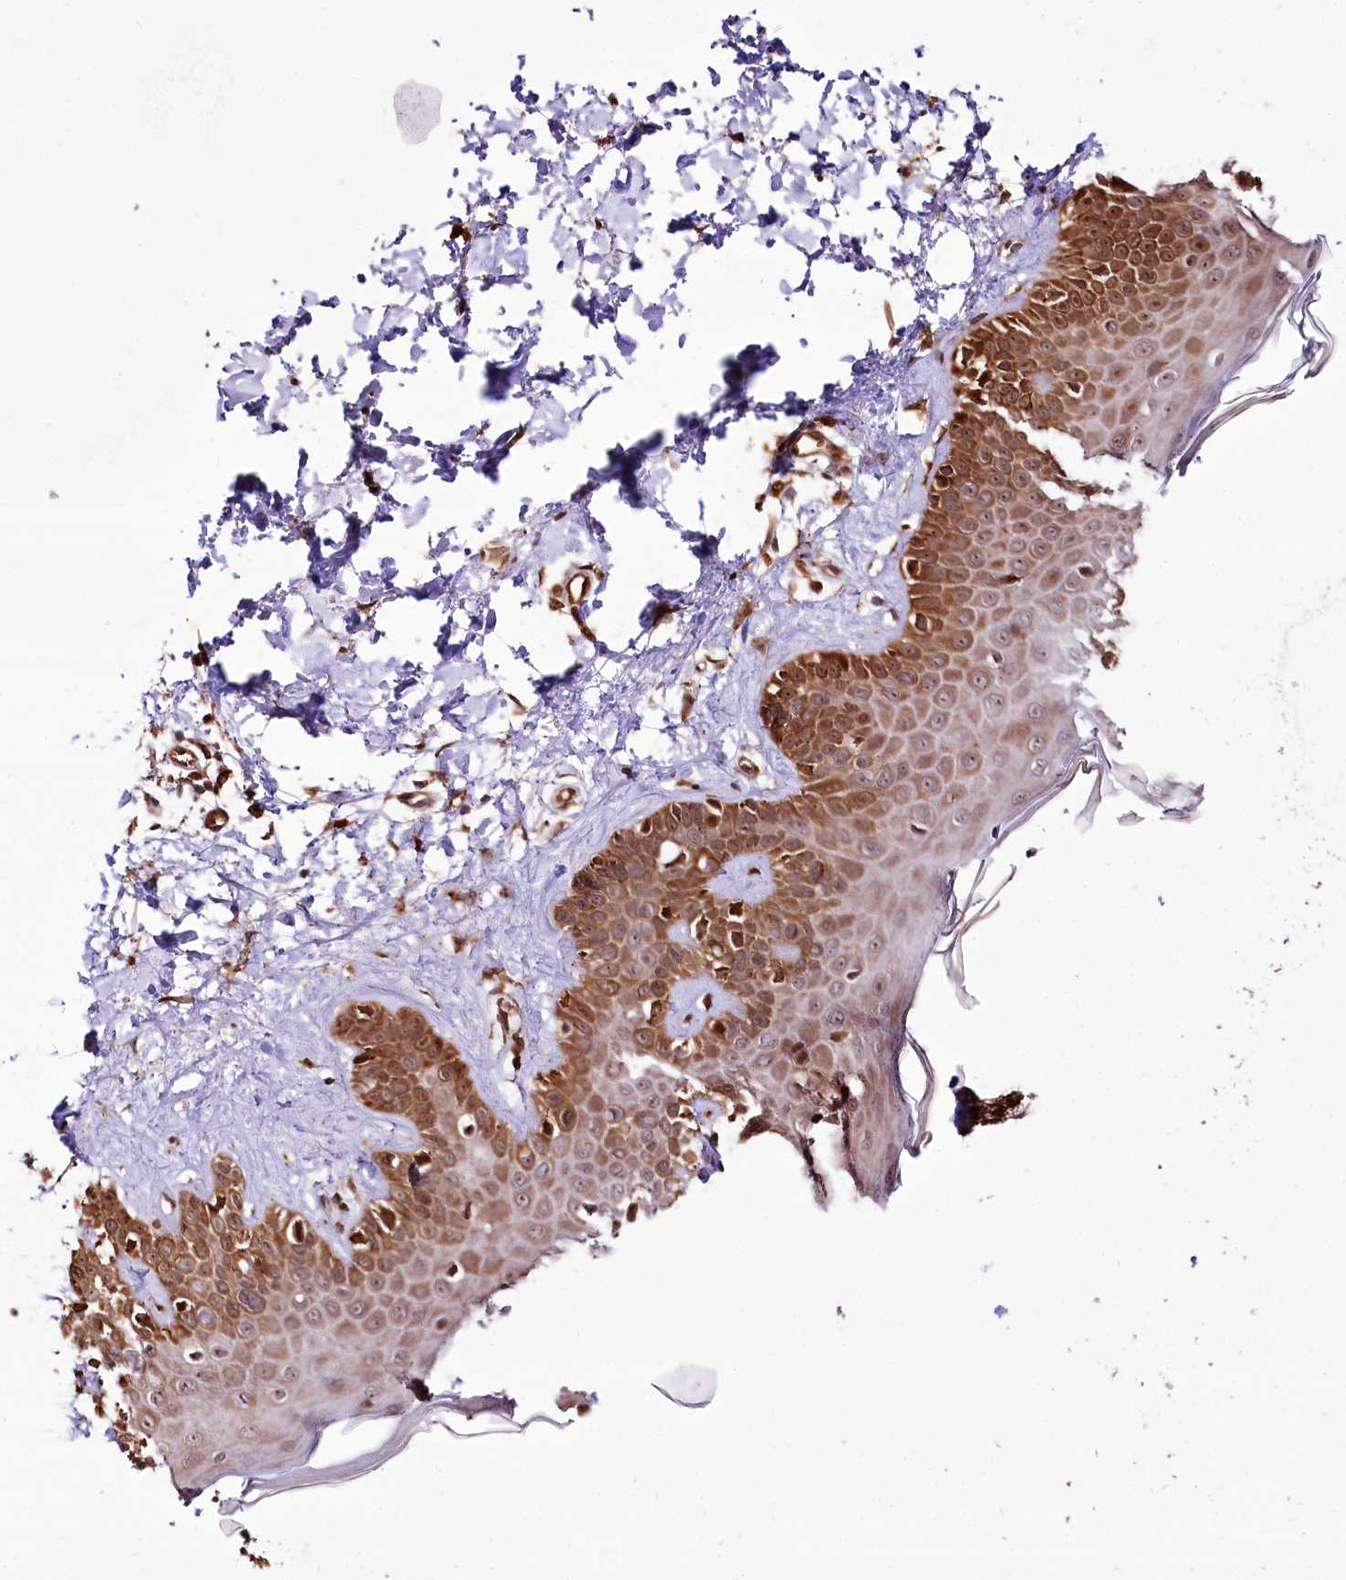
{"staining": {"intensity": "moderate", "quantity": ">75%", "location": "cytoplasmic/membranous,nuclear"}, "tissue": "skin", "cell_type": "Fibroblasts", "image_type": "normal", "snomed": [{"axis": "morphology", "description": "Normal tissue, NOS"}, {"axis": "topography", "description": "Skin"}], "caption": "Moderate cytoplasmic/membranous,nuclear staining for a protein is appreciated in about >75% of fibroblasts of benign skin using immunohistochemistry (IHC).", "gene": "CUTC", "patient": {"sex": "male", "age": 52}}